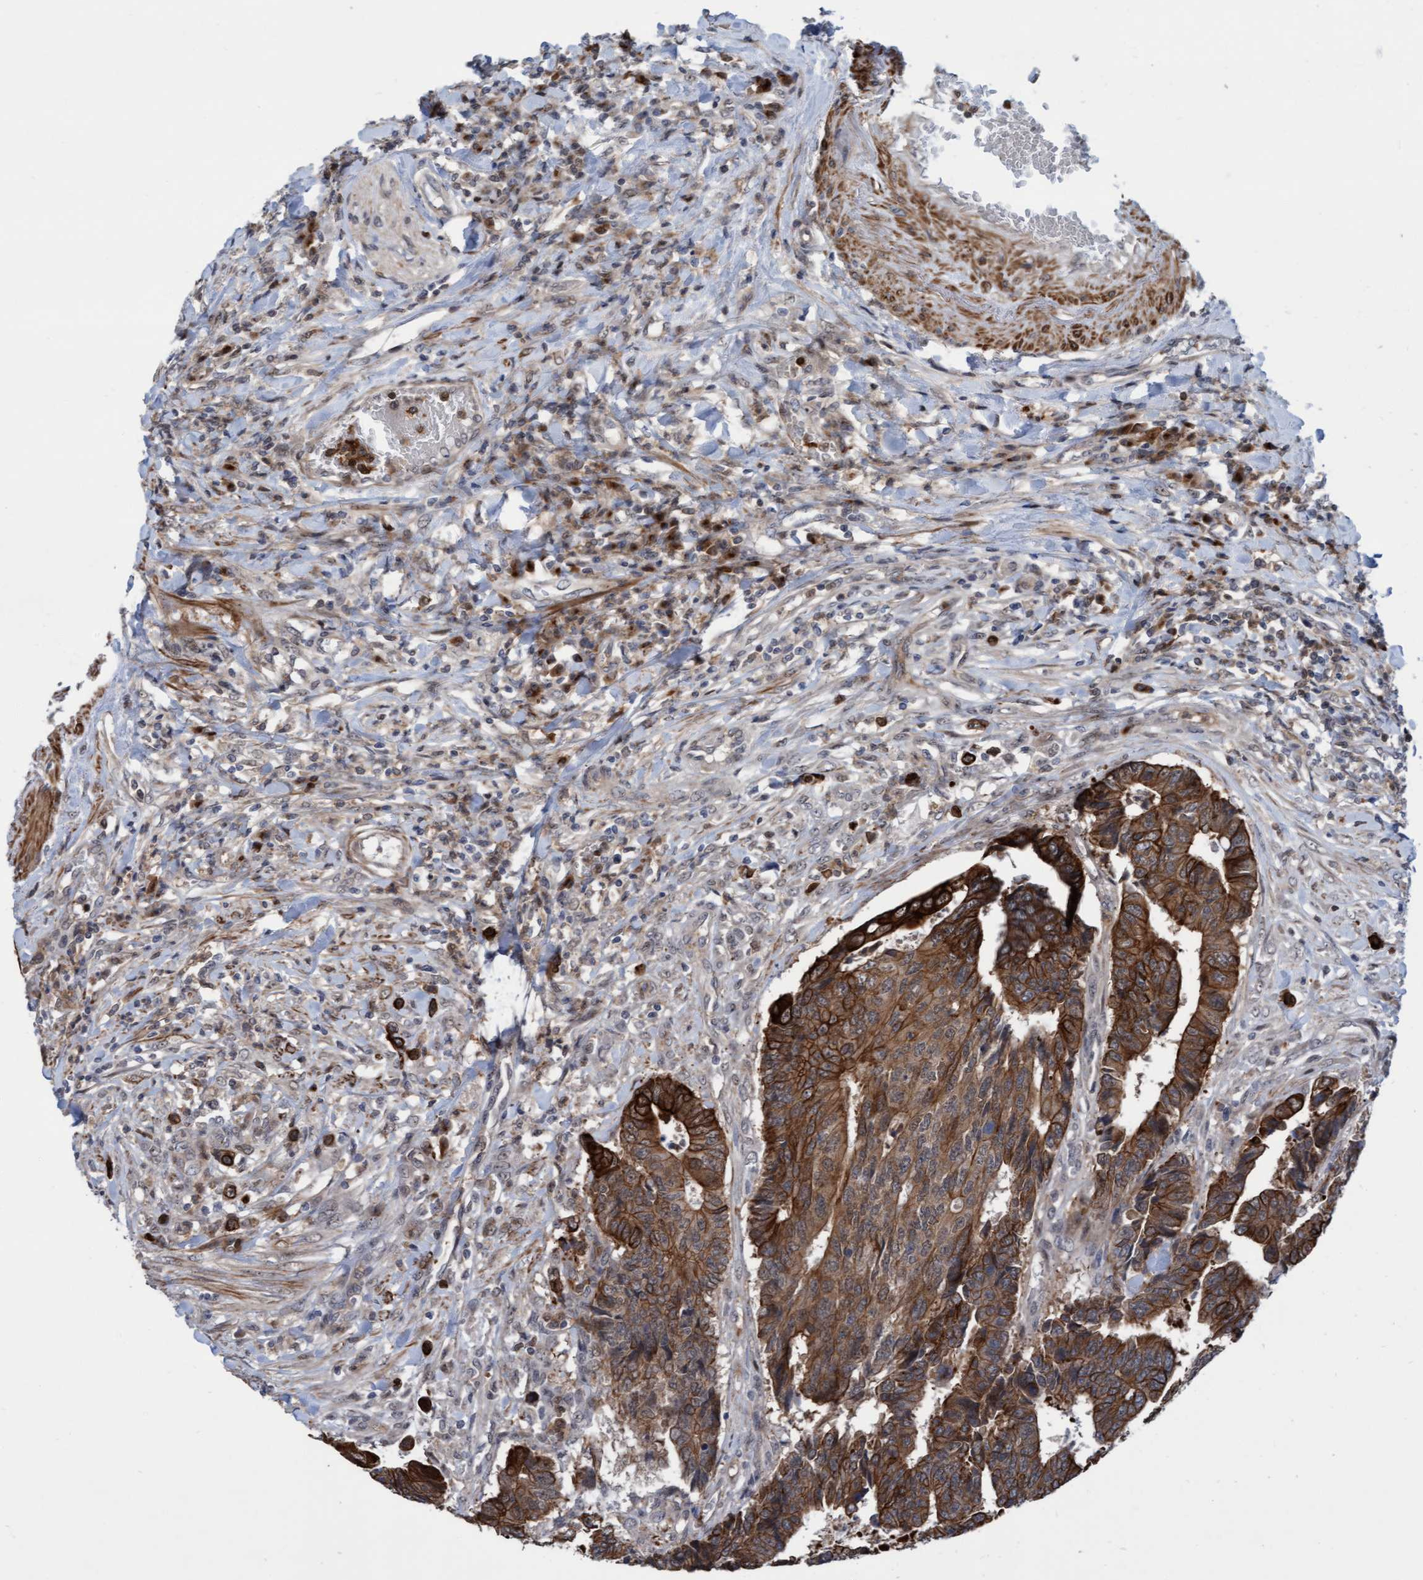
{"staining": {"intensity": "moderate", "quantity": ">75%", "location": "cytoplasmic/membranous"}, "tissue": "colorectal cancer", "cell_type": "Tumor cells", "image_type": "cancer", "snomed": [{"axis": "morphology", "description": "Adenocarcinoma, NOS"}, {"axis": "topography", "description": "Rectum"}], "caption": "Immunohistochemistry (IHC) (DAB (3,3'-diaminobenzidine)) staining of human colorectal cancer displays moderate cytoplasmic/membranous protein staining in about >75% of tumor cells. (Brightfield microscopy of DAB IHC at high magnification).", "gene": "RAP1GAP2", "patient": {"sex": "male", "age": 84}}